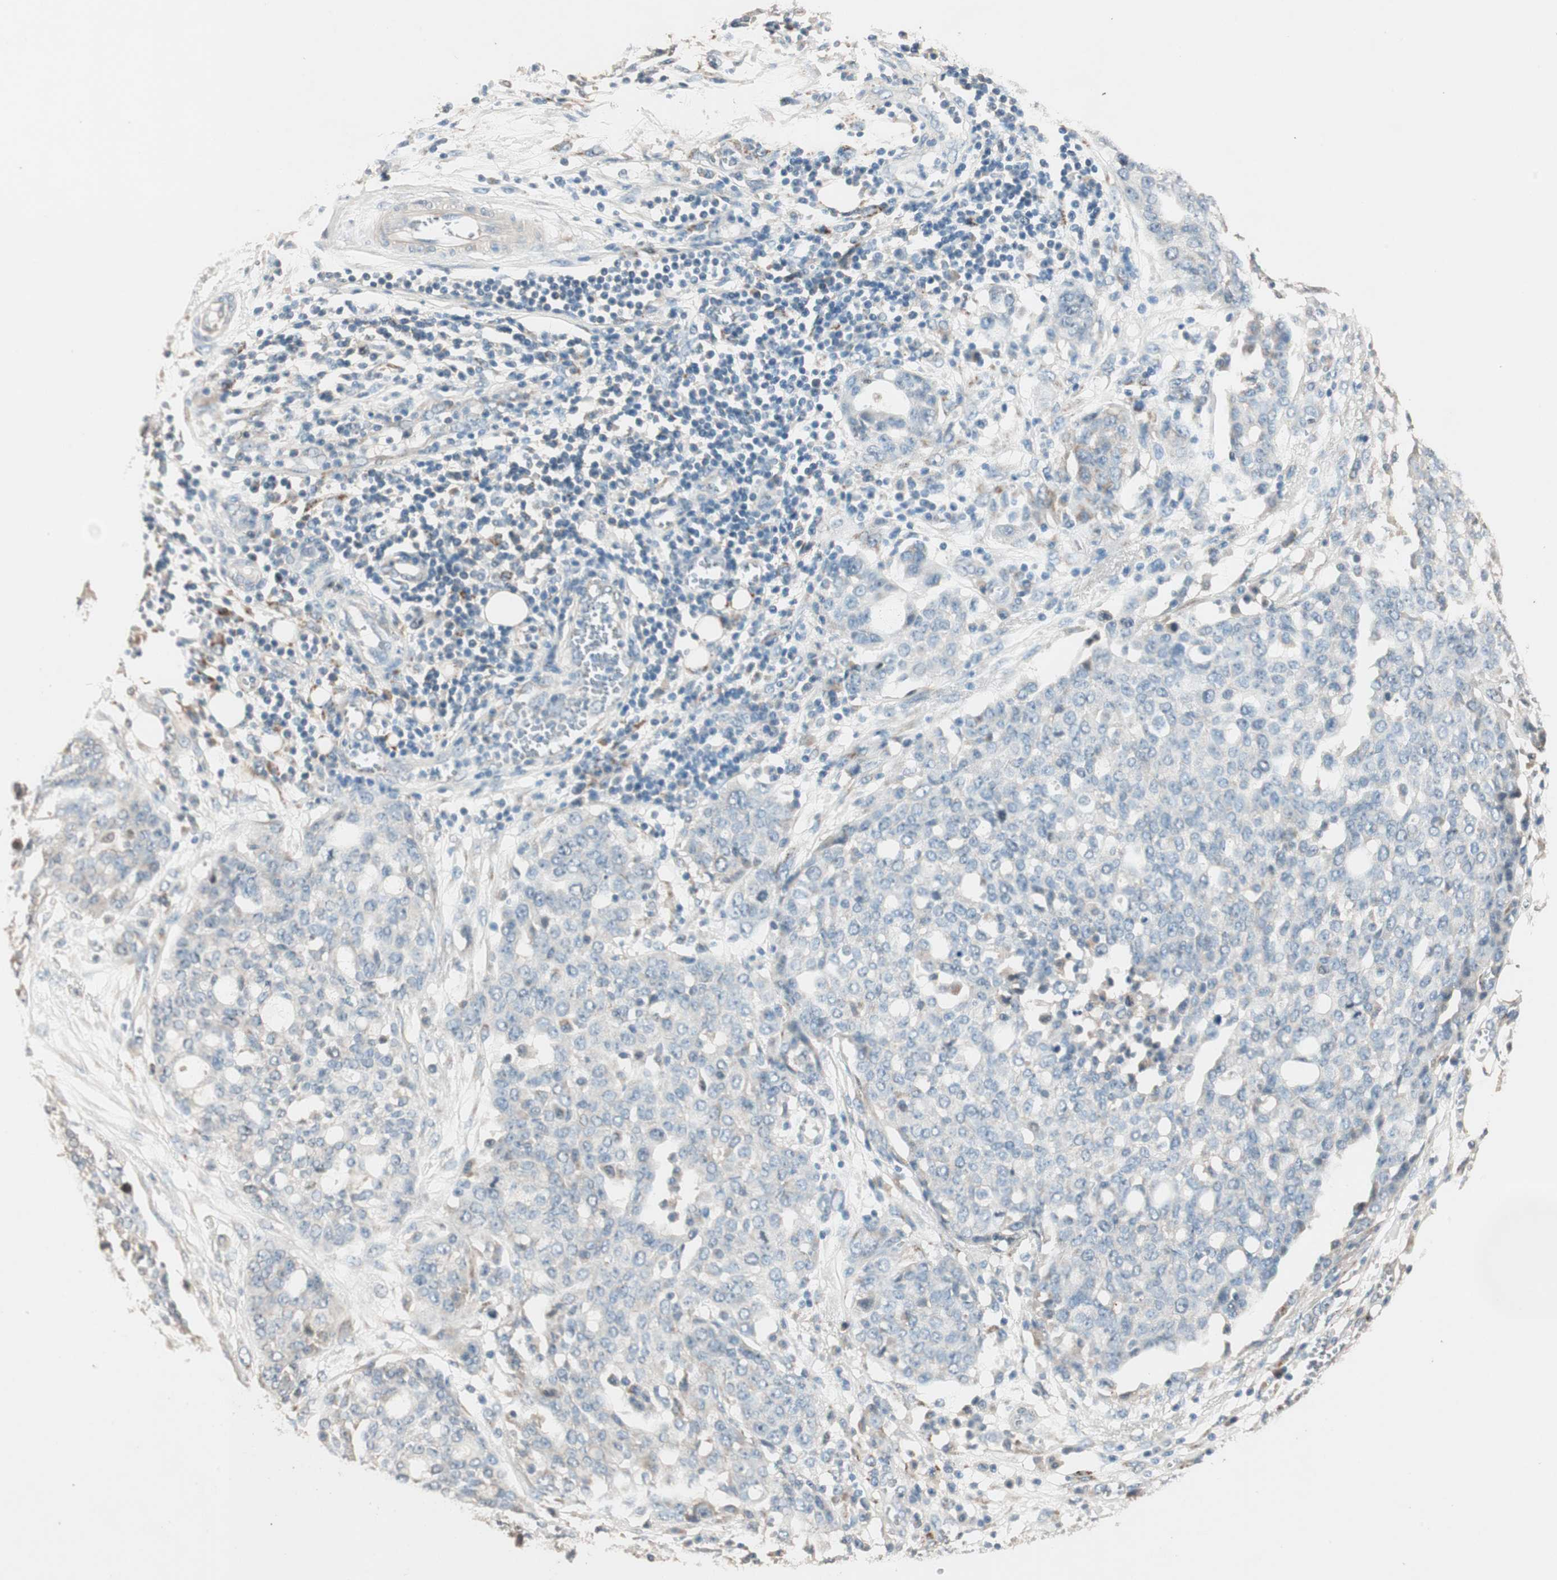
{"staining": {"intensity": "weak", "quantity": "25%-75%", "location": "cytoplasmic/membranous"}, "tissue": "ovarian cancer", "cell_type": "Tumor cells", "image_type": "cancer", "snomed": [{"axis": "morphology", "description": "Cystadenocarcinoma, serous, NOS"}, {"axis": "topography", "description": "Soft tissue"}, {"axis": "topography", "description": "Ovary"}], "caption": "Ovarian cancer stained for a protein demonstrates weak cytoplasmic/membranous positivity in tumor cells.", "gene": "NFRKB", "patient": {"sex": "female", "age": 57}}